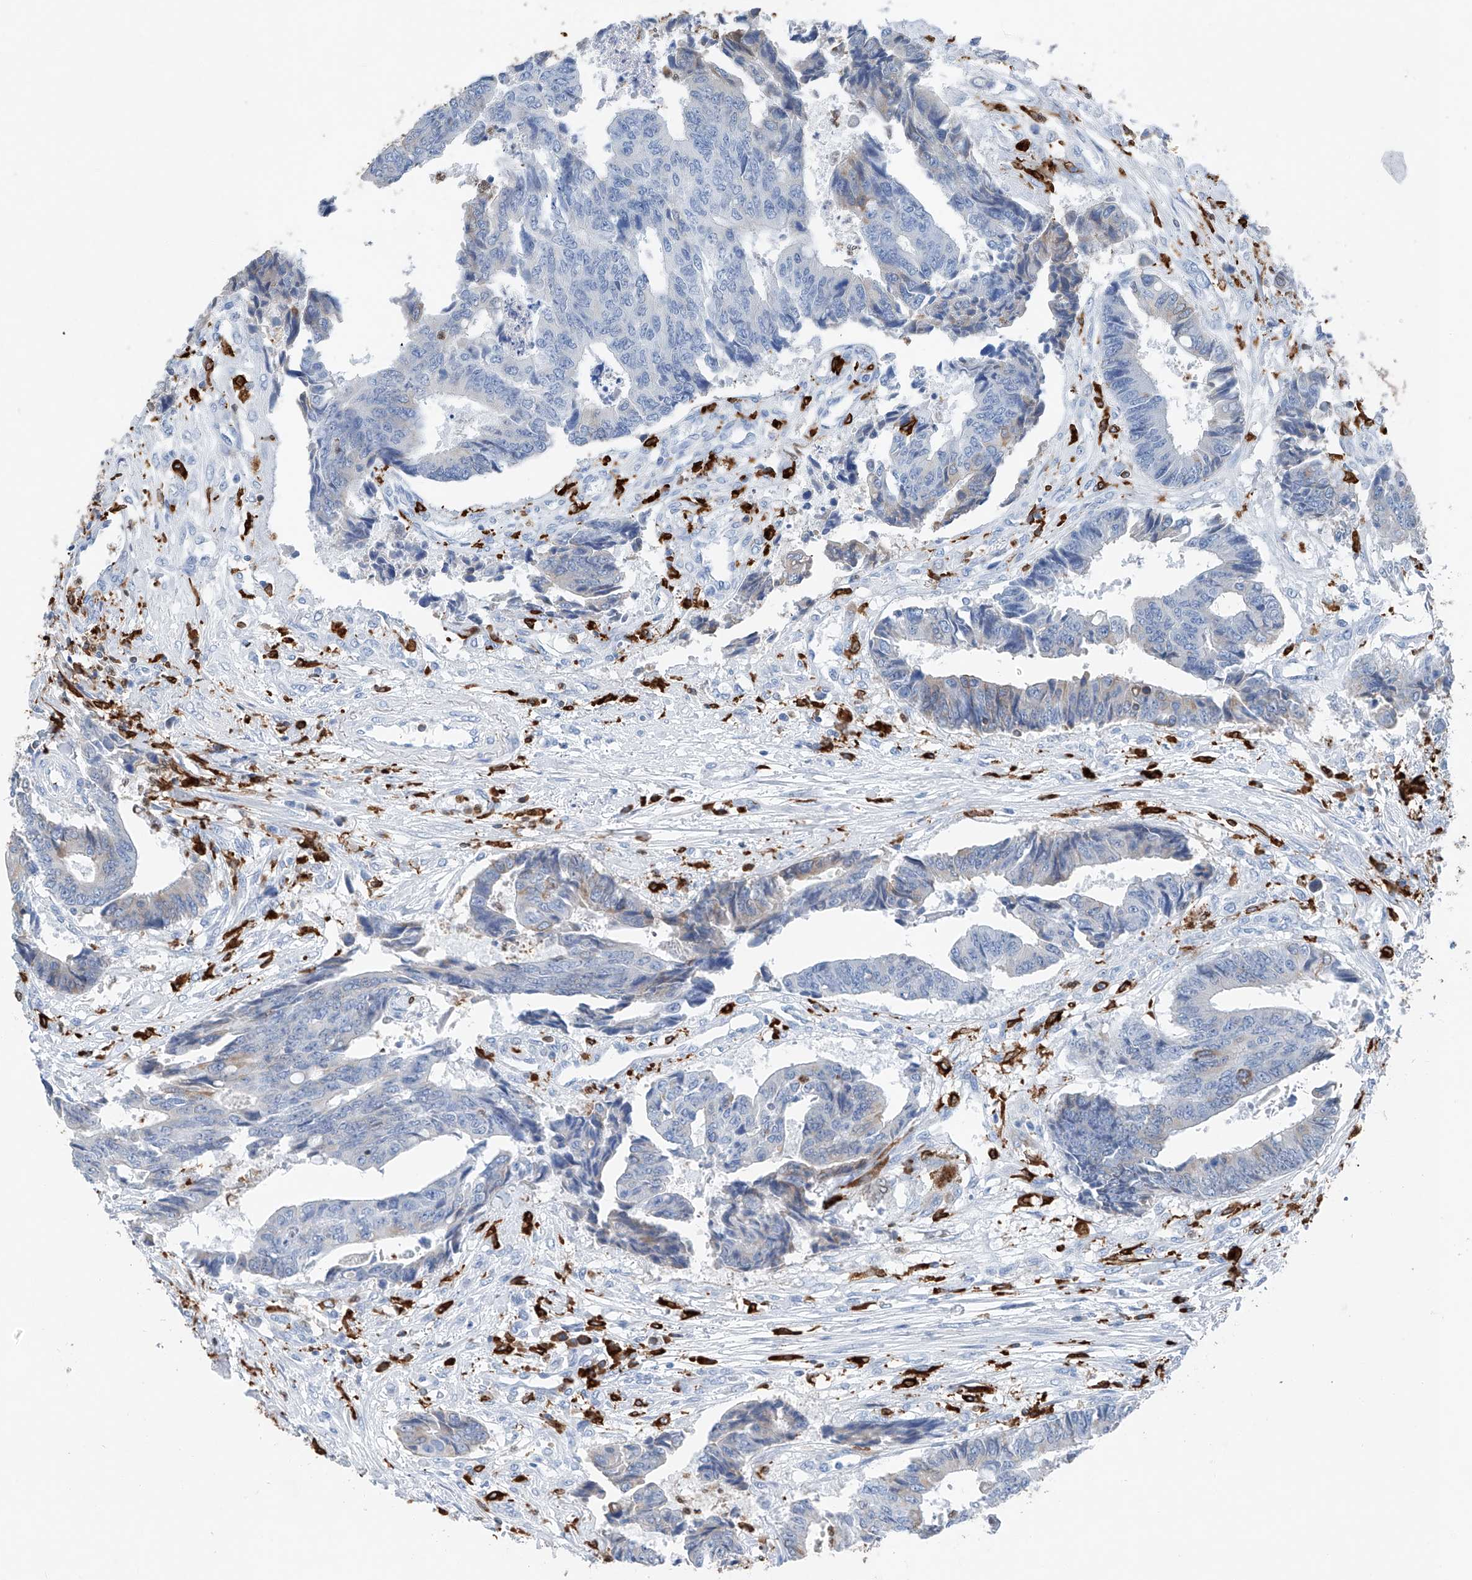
{"staining": {"intensity": "weak", "quantity": "<25%", "location": "cytoplasmic/membranous"}, "tissue": "colorectal cancer", "cell_type": "Tumor cells", "image_type": "cancer", "snomed": [{"axis": "morphology", "description": "Adenocarcinoma, NOS"}, {"axis": "topography", "description": "Rectum"}], "caption": "This is an immunohistochemistry (IHC) micrograph of colorectal cancer (adenocarcinoma). There is no expression in tumor cells.", "gene": "TBXAS1", "patient": {"sex": "male", "age": 84}}